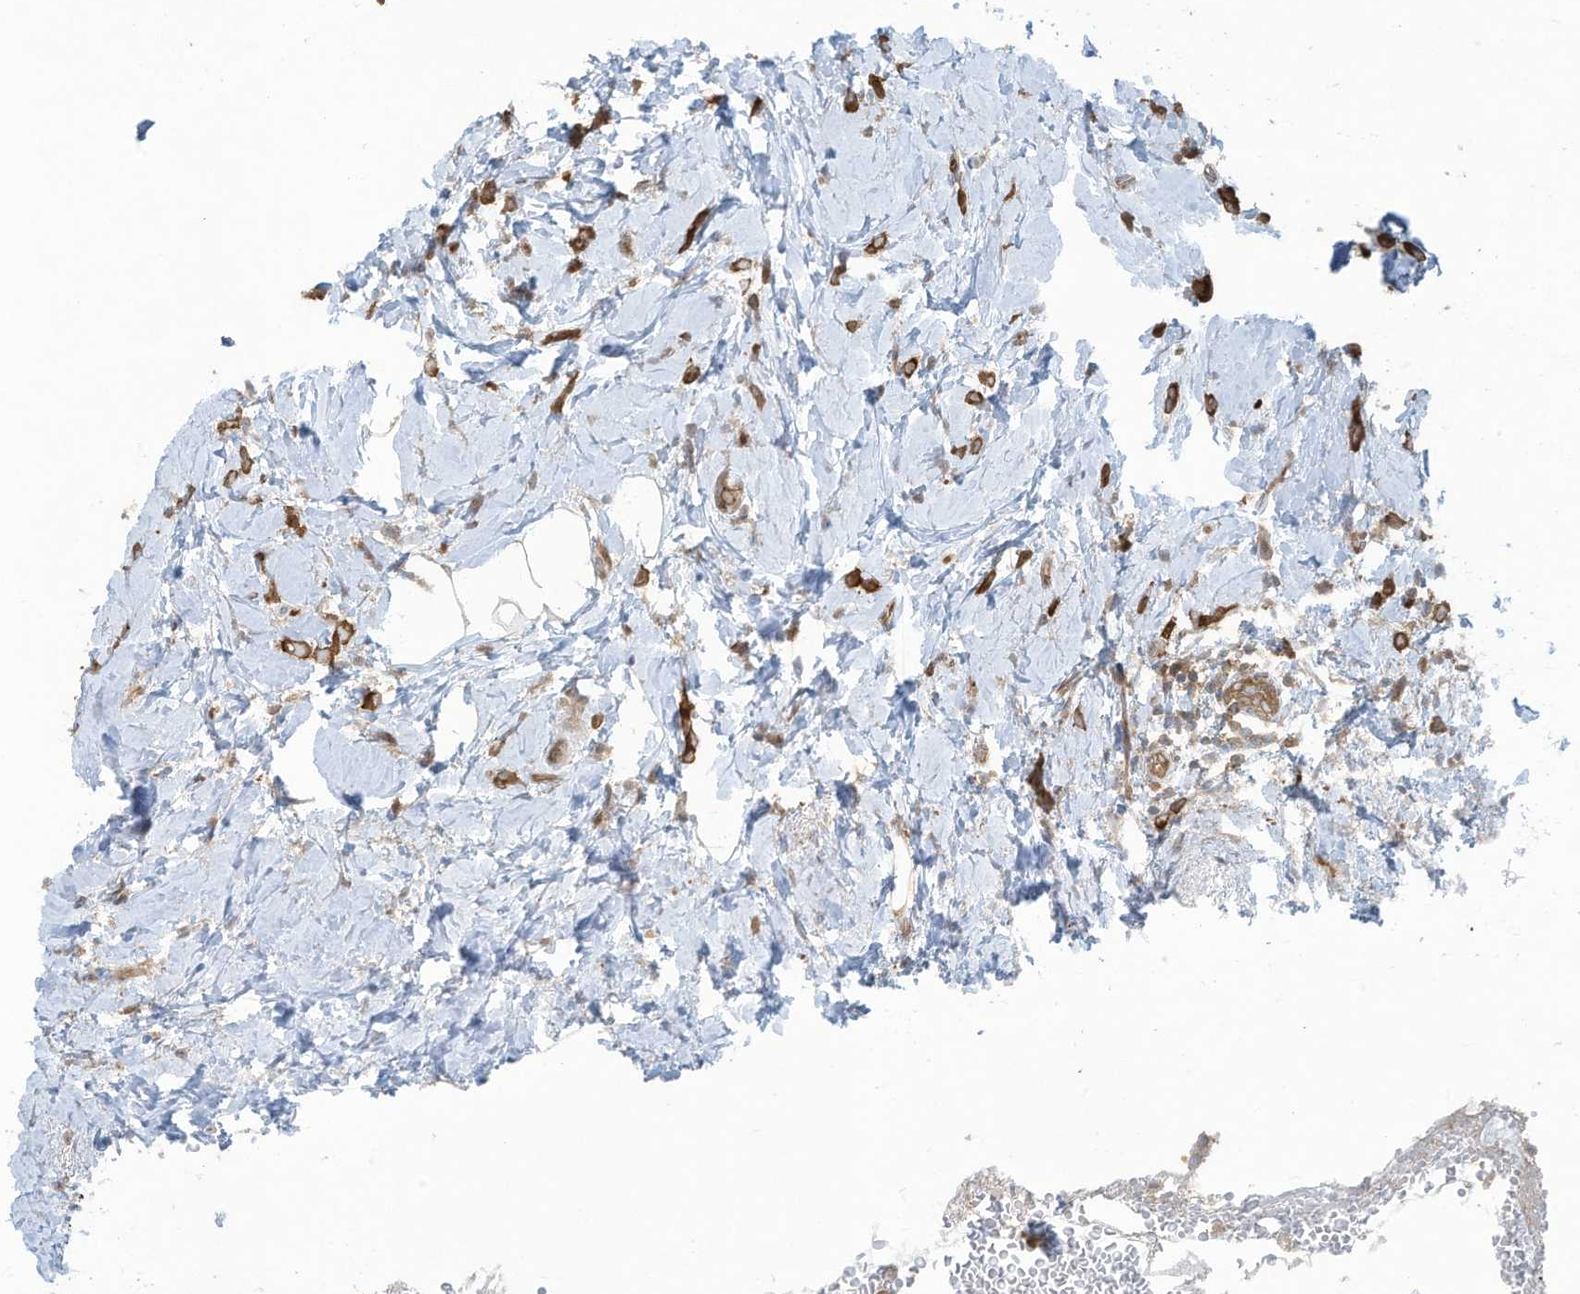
{"staining": {"intensity": "moderate", "quantity": ">75%", "location": "cytoplasmic/membranous"}, "tissue": "breast cancer", "cell_type": "Tumor cells", "image_type": "cancer", "snomed": [{"axis": "morphology", "description": "Lobular carcinoma"}, {"axis": "topography", "description": "Breast"}], "caption": "Human breast cancer (lobular carcinoma) stained with a protein marker reveals moderate staining in tumor cells.", "gene": "OLA1", "patient": {"sex": "female", "age": 47}}